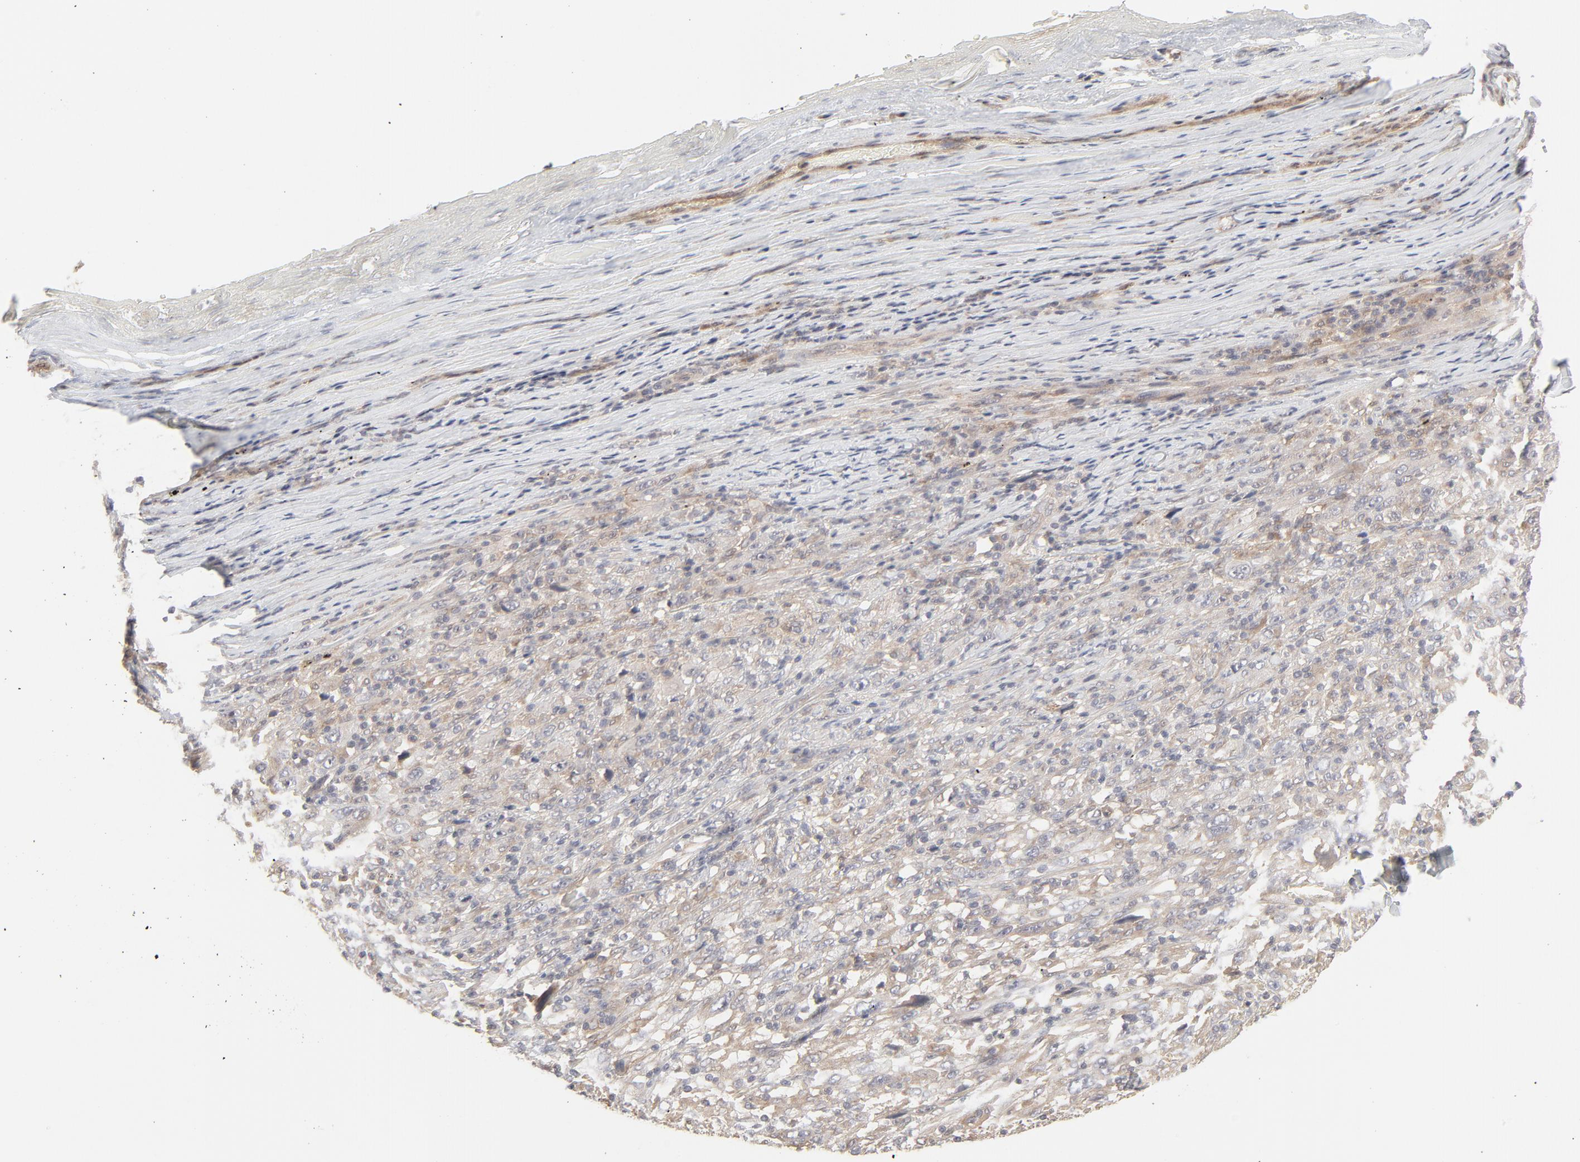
{"staining": {"intensity": "moderate", "quantity": "25%-75%", "location": "cytoplasmic/membranous"}, "tissue": "melanoma", "cell_type": "Tumor cells", "image_type": "cancer", "snomed": [{"axis": "morphology", "description": "Malignant melanoma, Metastatic site"}, {"axis": "topography", "description": "Skin"}], "caption": "Approximately 25%-75% of tumor cells in human malignant melanoma (metastatic site) exhibit moderate cytoplasmic/membranous protein expression as visualized by brown immunohistochemical staining.", "gene": "RAB5C", "patient": {"sex": "female", "age": 56}}